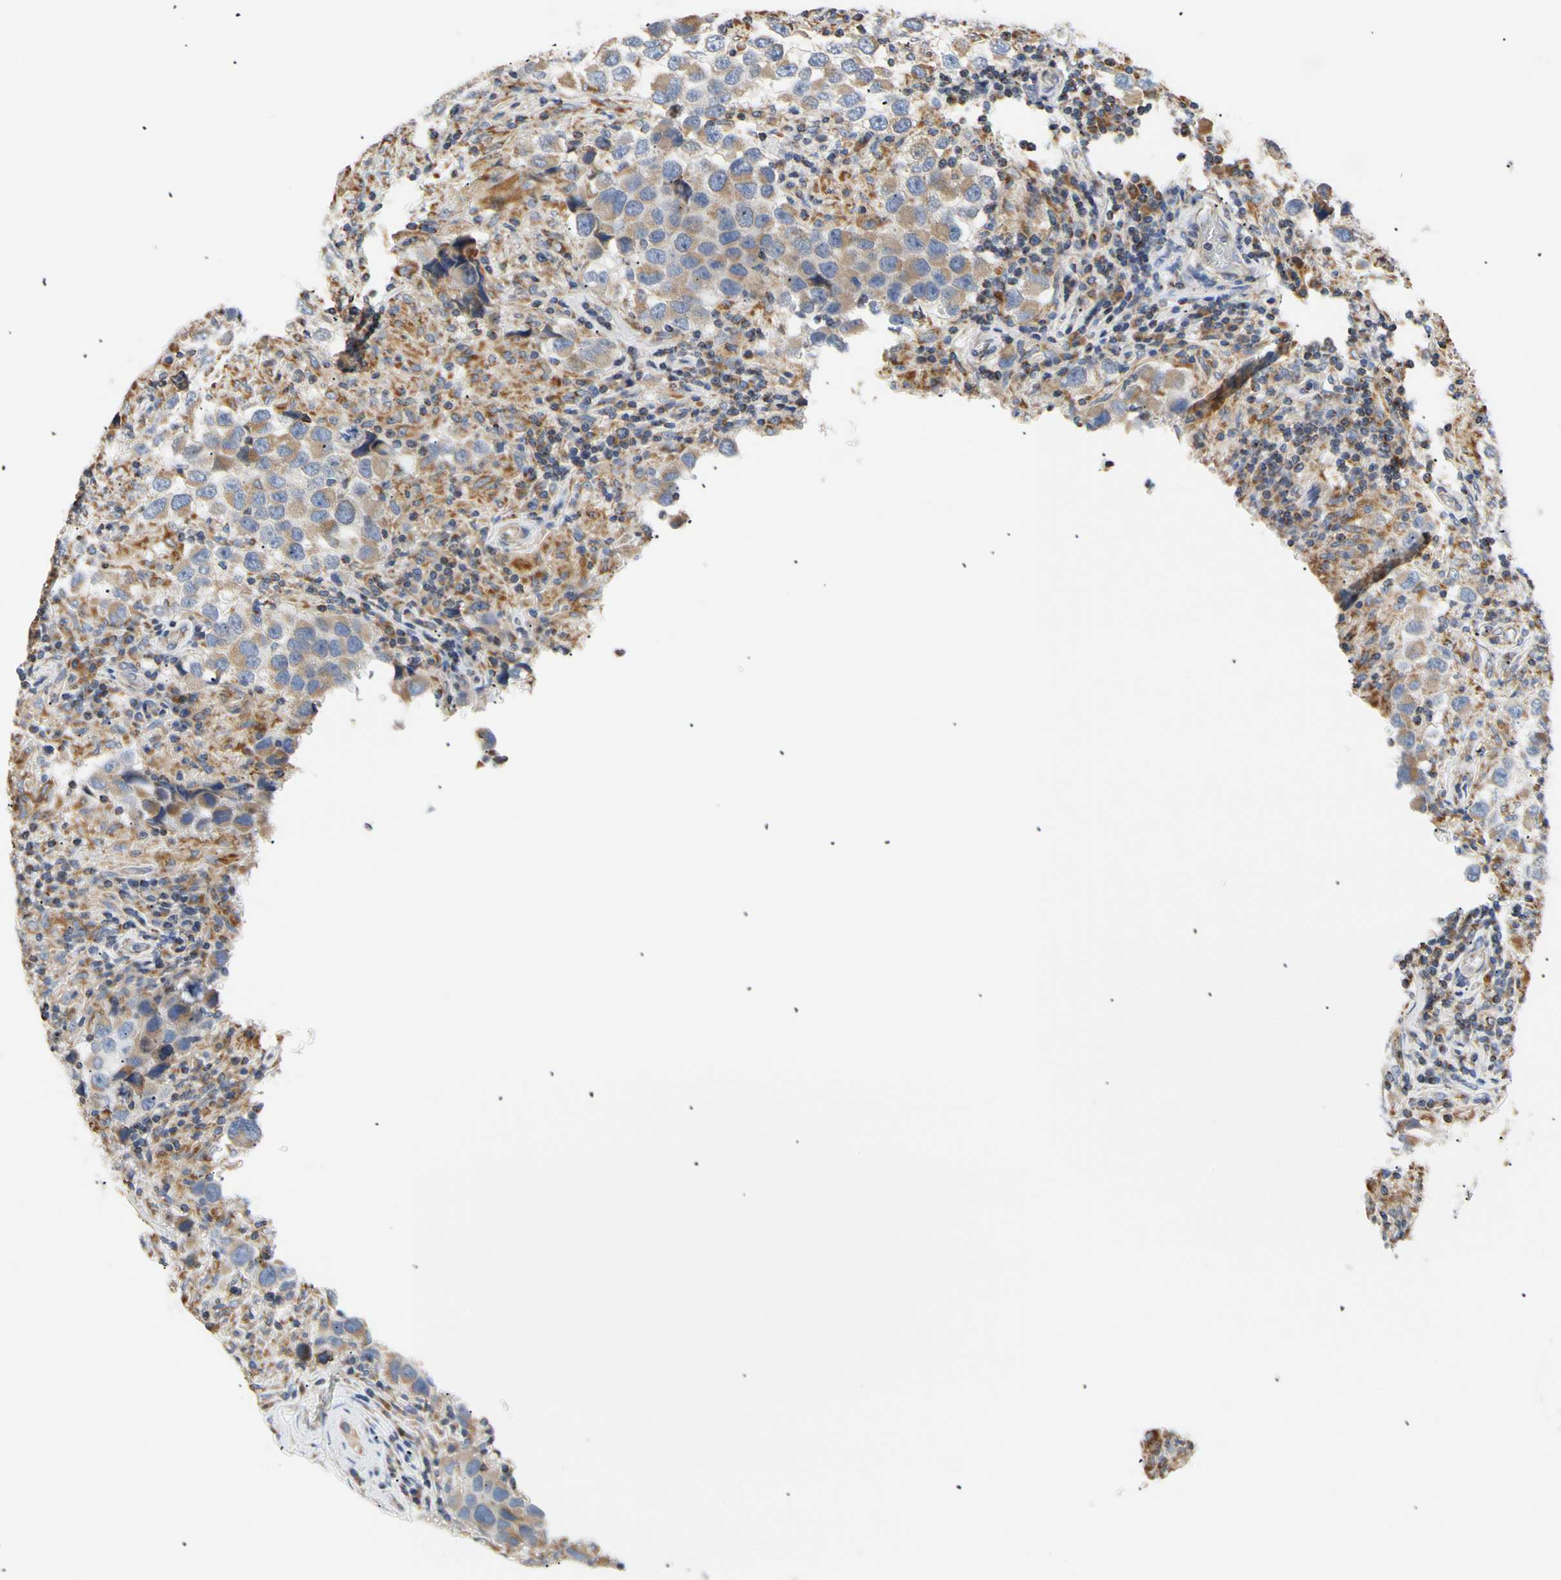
{"staining": {"intensity": "moderate", "quantity": ">75%", "location": "cytoplasmic/membranous"}, "tissue": "testis cancer", "cell_type": "Tumor cells", "image_type": "cancer", "snomed": [{"axis": "morphology", "description": "Carcinoma, Embryonal, NOS"}, {"axis": "topography", "description": "Testis"}], "caption": "This histopathology image exhibits IHC staining of human embryonal carcinoma (testis), with medium moderate cytoplasmic/membranous staining in approximately >75% of tumor cells.", "gene": "PLGRKT", "patient": {"sex": "male", "age": 21}}